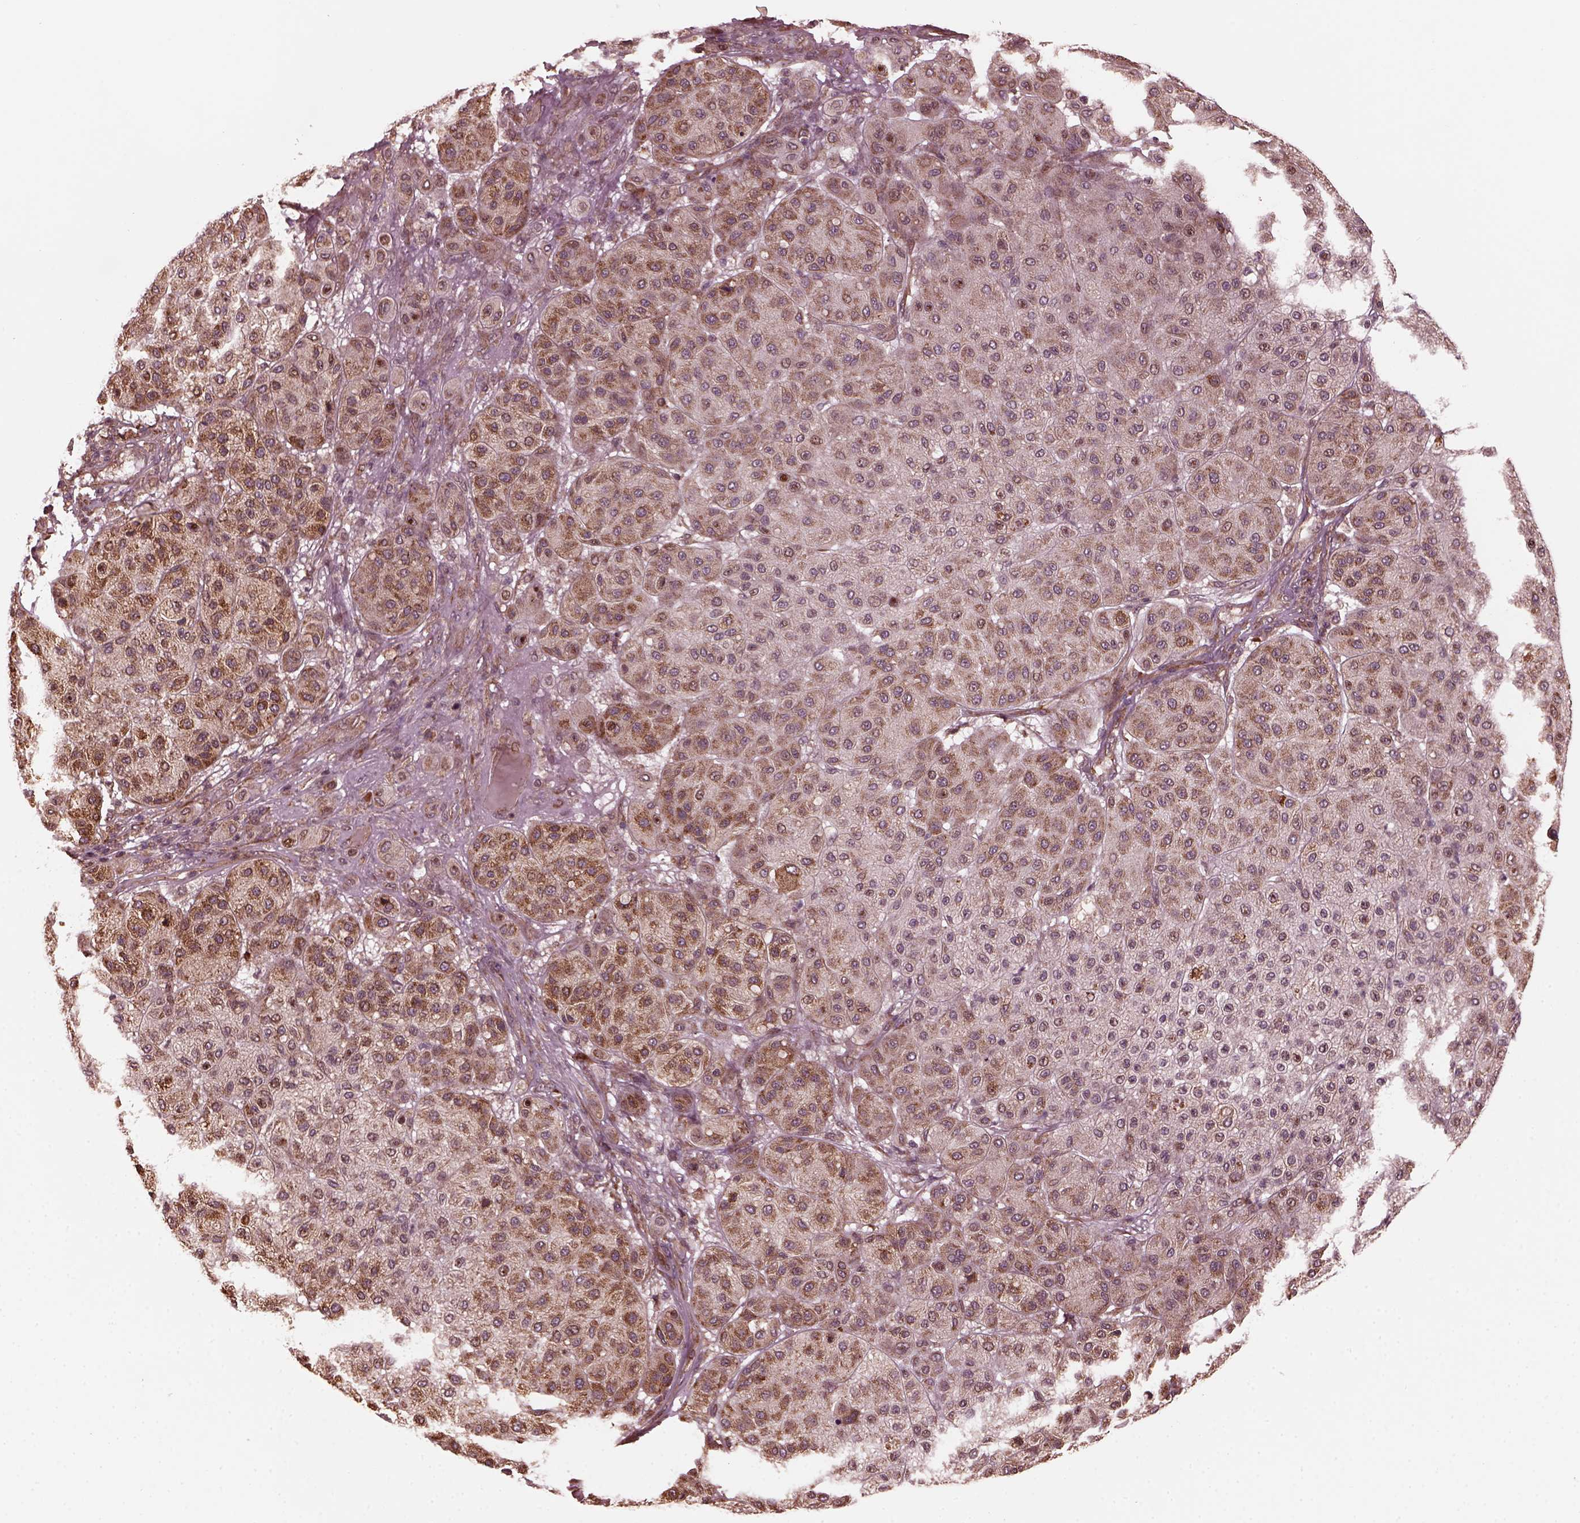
{"staining": {"intensity": "moderate", "quantity": ">75%", "location": "cytoplasmic/membranous"}, "tissue": "melanoma", "cell_type": "Tumor cells", "image_type": "cancer", "snomed": [{"axis": "morphology", "description": "Malignant melanoma, Metastatic site"}, {"axis": "topography", "description": "Smooth muscle"}], "caption": "Malignant melanoma (metastatic site) stained with a brown dye demonstrates moderate cytoplasmic/membranous positive positivity in approximately >75% of tumor cells.", "gene": "ZNF292", "patient": {"sex": "male", "age": 41}}